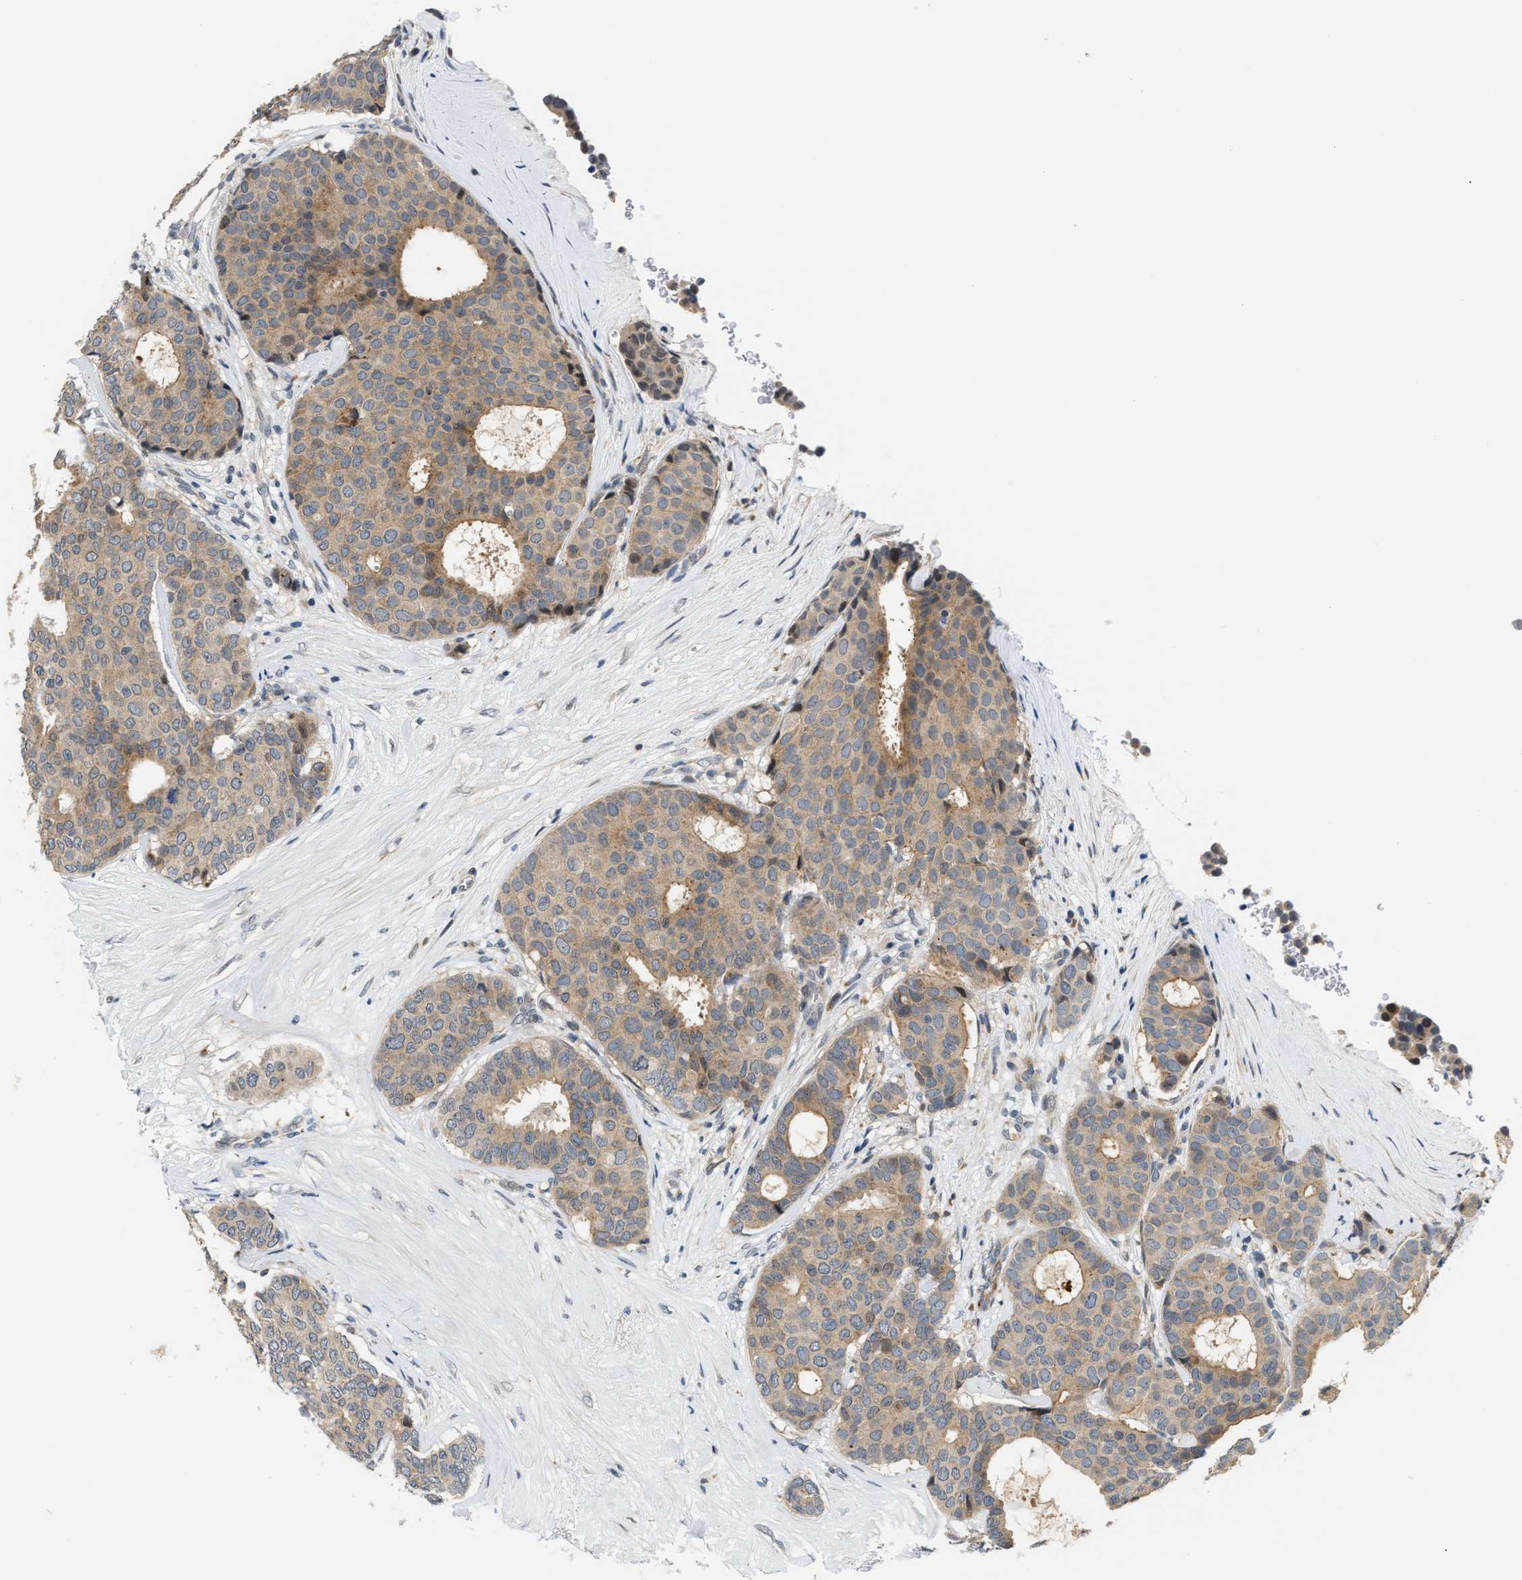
{"staining": {"intensity": "moderate", "quantity": ">75%", "location": "cytoplasmic/membranous"}, "tissue": "breast cancer", "cell_type": "Tumor cells", "image_type": "cancer", "snomed": [{"axis": "morphology", "description": "Duct carcinoma"}, {"axis": "topography", "description": "Breast"}], "caption": "Moderate cytoplasmic/membranous protein staining is present in approximately >75% of tumor cells in intraductal carcinoma (breast).", "gene": "PPM1H", "patient": {"sex": "female", "age": 75}}